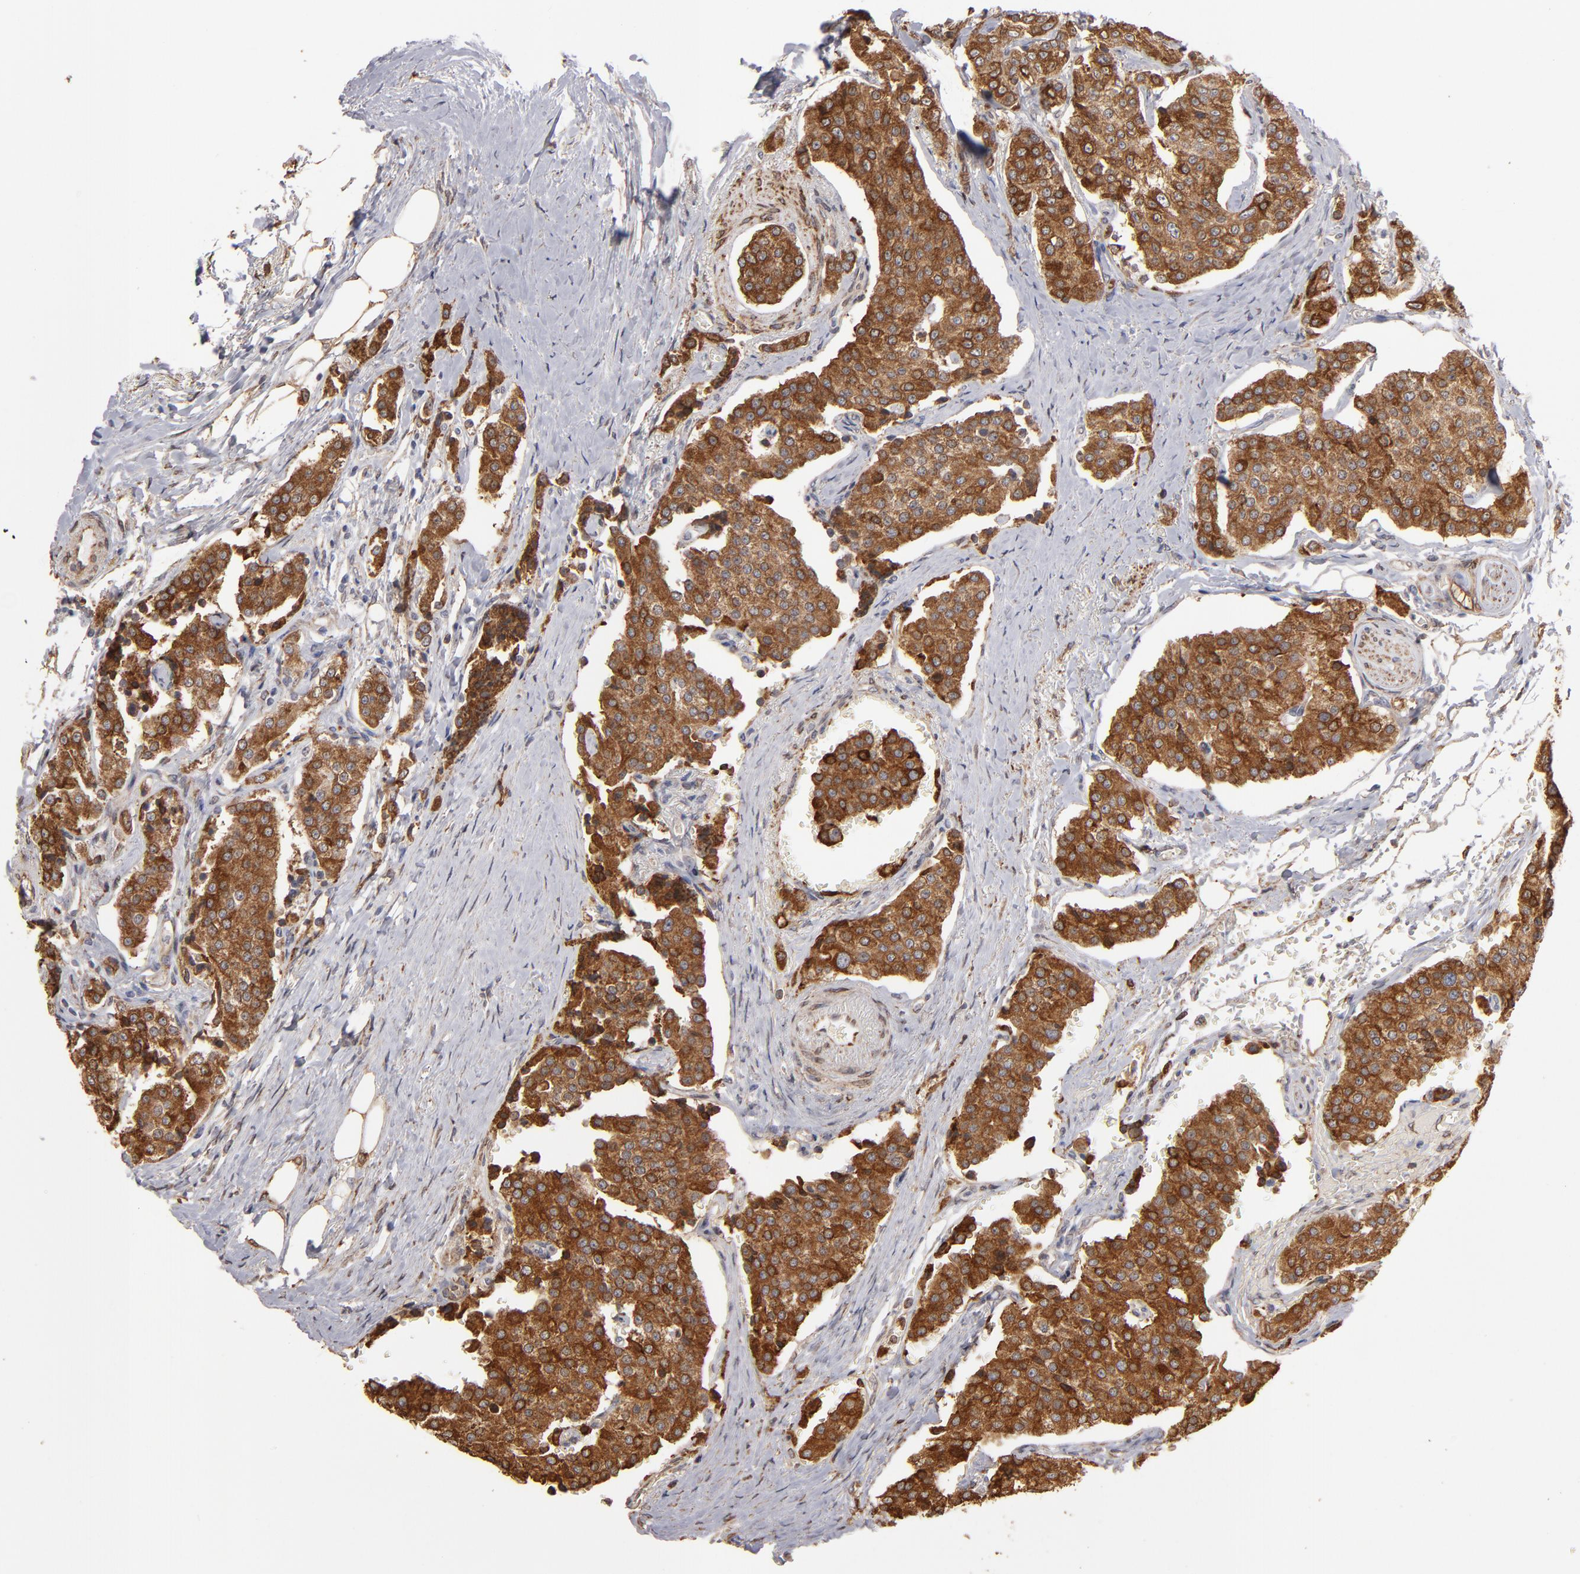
{"staining": {"intensity": "moderate", "quantity": ">75%", "location": "cytoplasmic/membranous"}, "tissue": "carcinoid", "cell_type": "Tumor cells", "image_type": "cancer", "snomed": [{"axis": "morphology", "description": "Carcinoid, malignant, NOS"}, {"axis": "topography", "description": "Colon"}], "caption": "This micrograph shows immunohistochemistry (IHC) staining of human carcinoid (malignant), with medium moderate cytoplasmic/membranous positivity in approximately >75% of tumor cells.", "gene": "PGRMC1", "patient": {"sex": "female", "age": 61}}